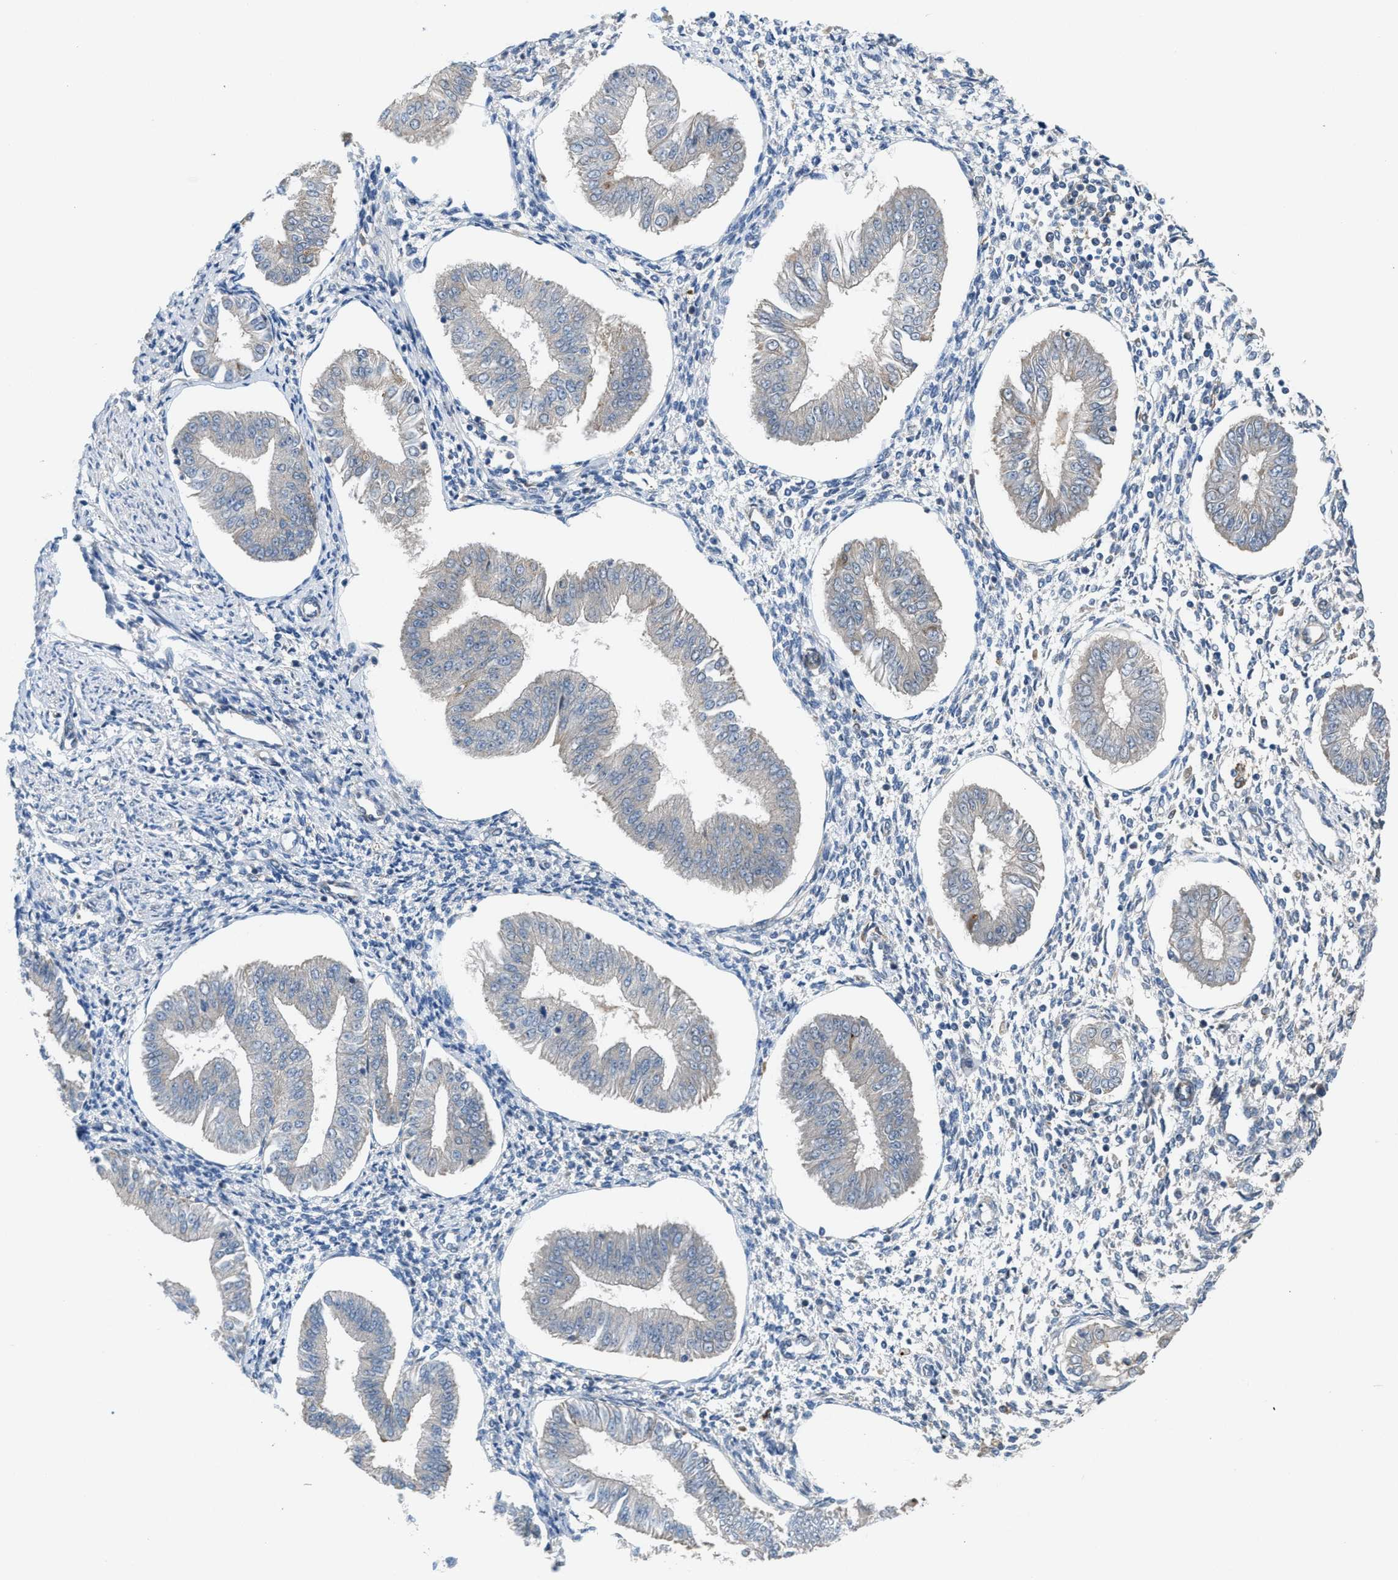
{"staining": {"intensity": "weak", "quantity": "<25%", "location": "cytoplasmic/membranous"}, "tissue": "endometrium", "cell_type": "Cells in endometrial stroma", "image_type": "normal", "snomed": [{"axis": "morphology", "description": "Normal tissue, NOS"}, {"axis": "topography", "description": "Endometrium"}], "caption": "High power microscopy micrograph of an immunohistochemistry (IHC) micrograph of normal endometrium, revealing no significant expression in cells in endometrial stroma.", "gene": "CYB5D1", "patient": {"sex": "female", "age": 50}}